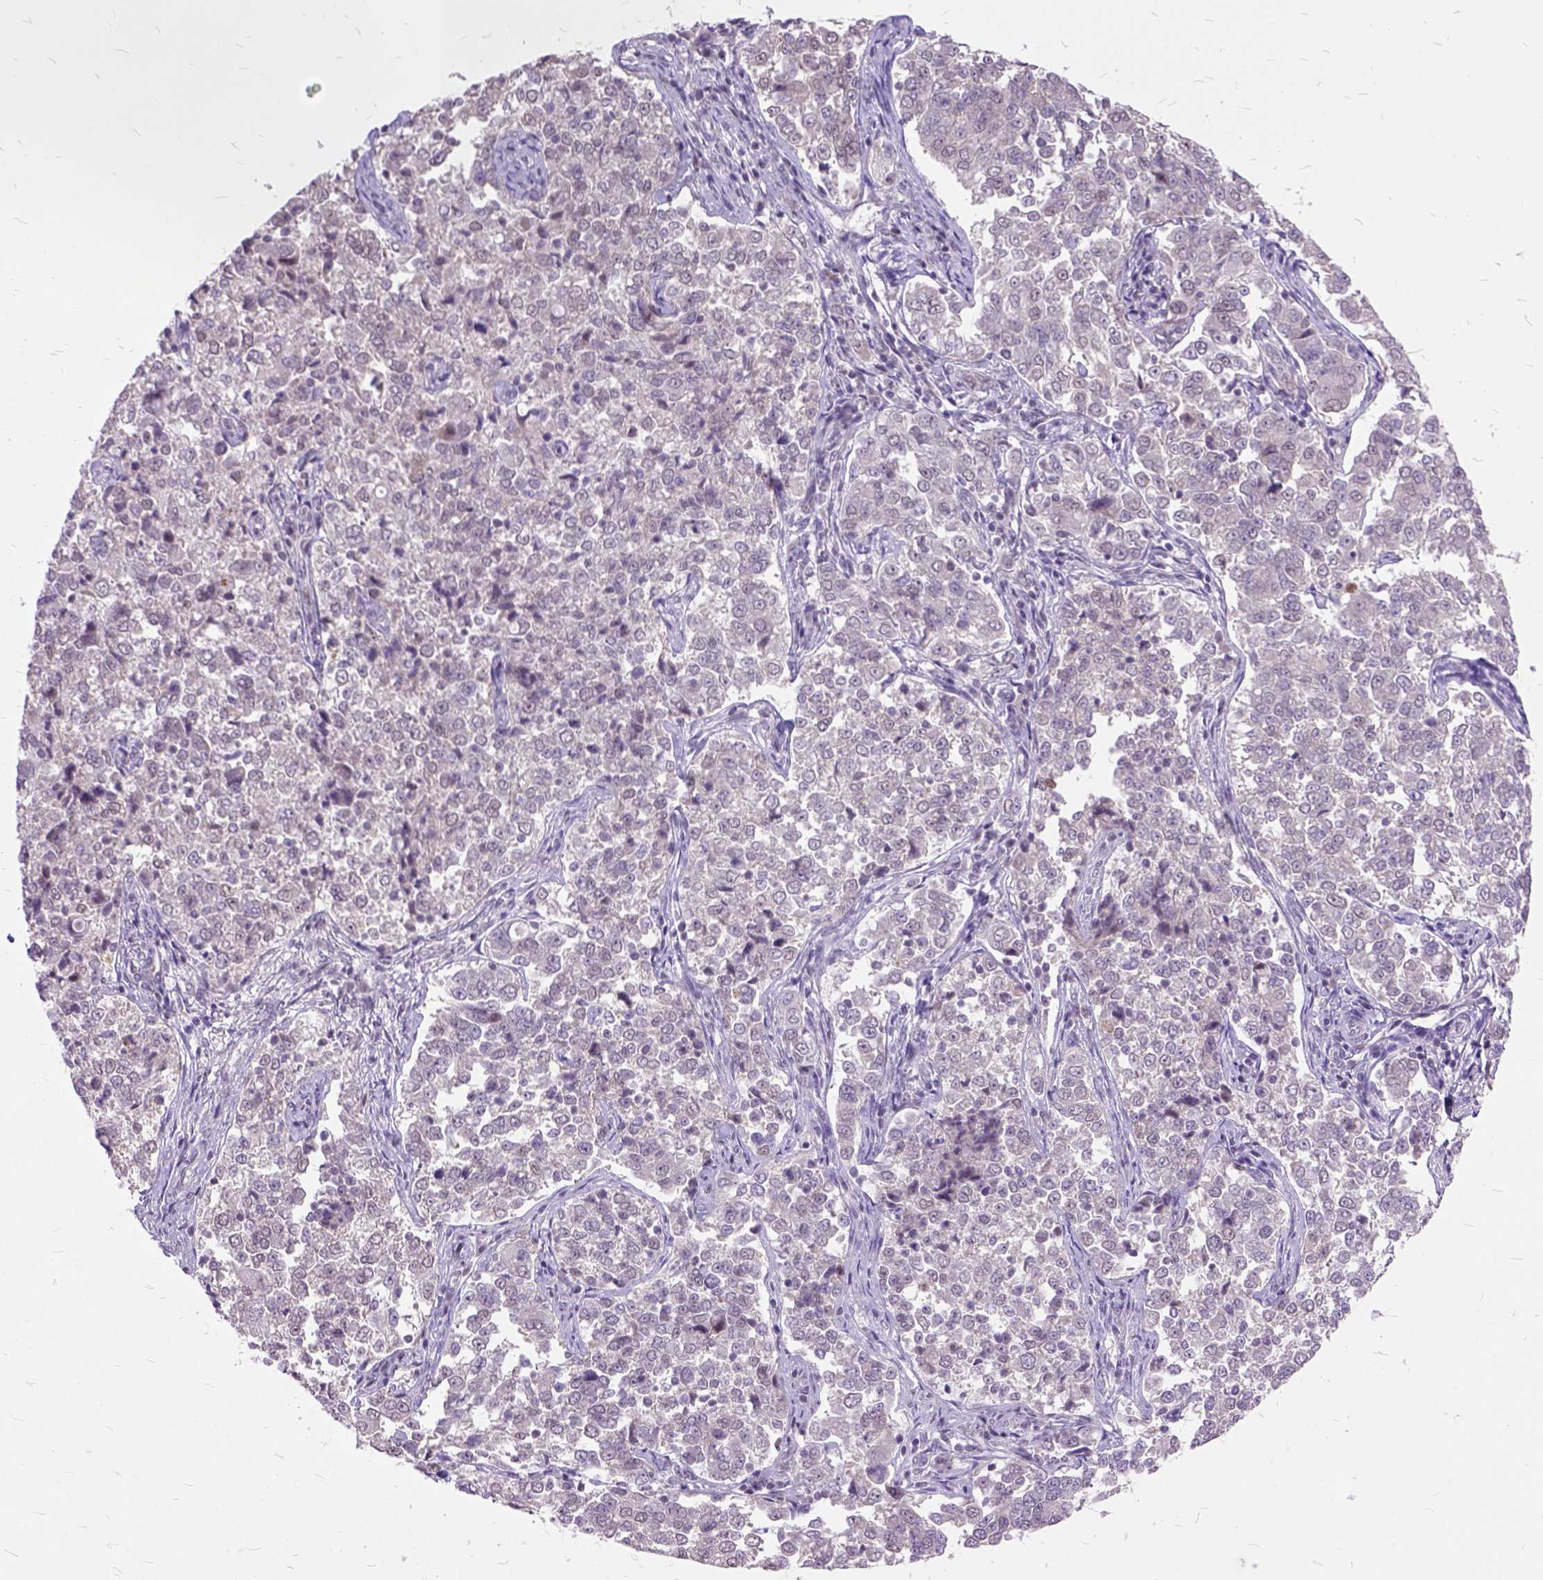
{"staining": {"intensity": "negative", "quantity": "none", "location": "none"}, "tissue": "endometrial cancer", "cell_type": "Tumor cells", "image_type": "cancer", "snomed": [{"axis": "morphology", "description": "Adenocarcinoma, NOS"}, {"axis": "topography", "description": "Endometrium"}], "caption": "A micrograph of endometrial cancer stained for a protein demonstrates no brown staining in tumor cells.", "gene": "ORC5", "patient": {"sex": "female", "age": 43}}